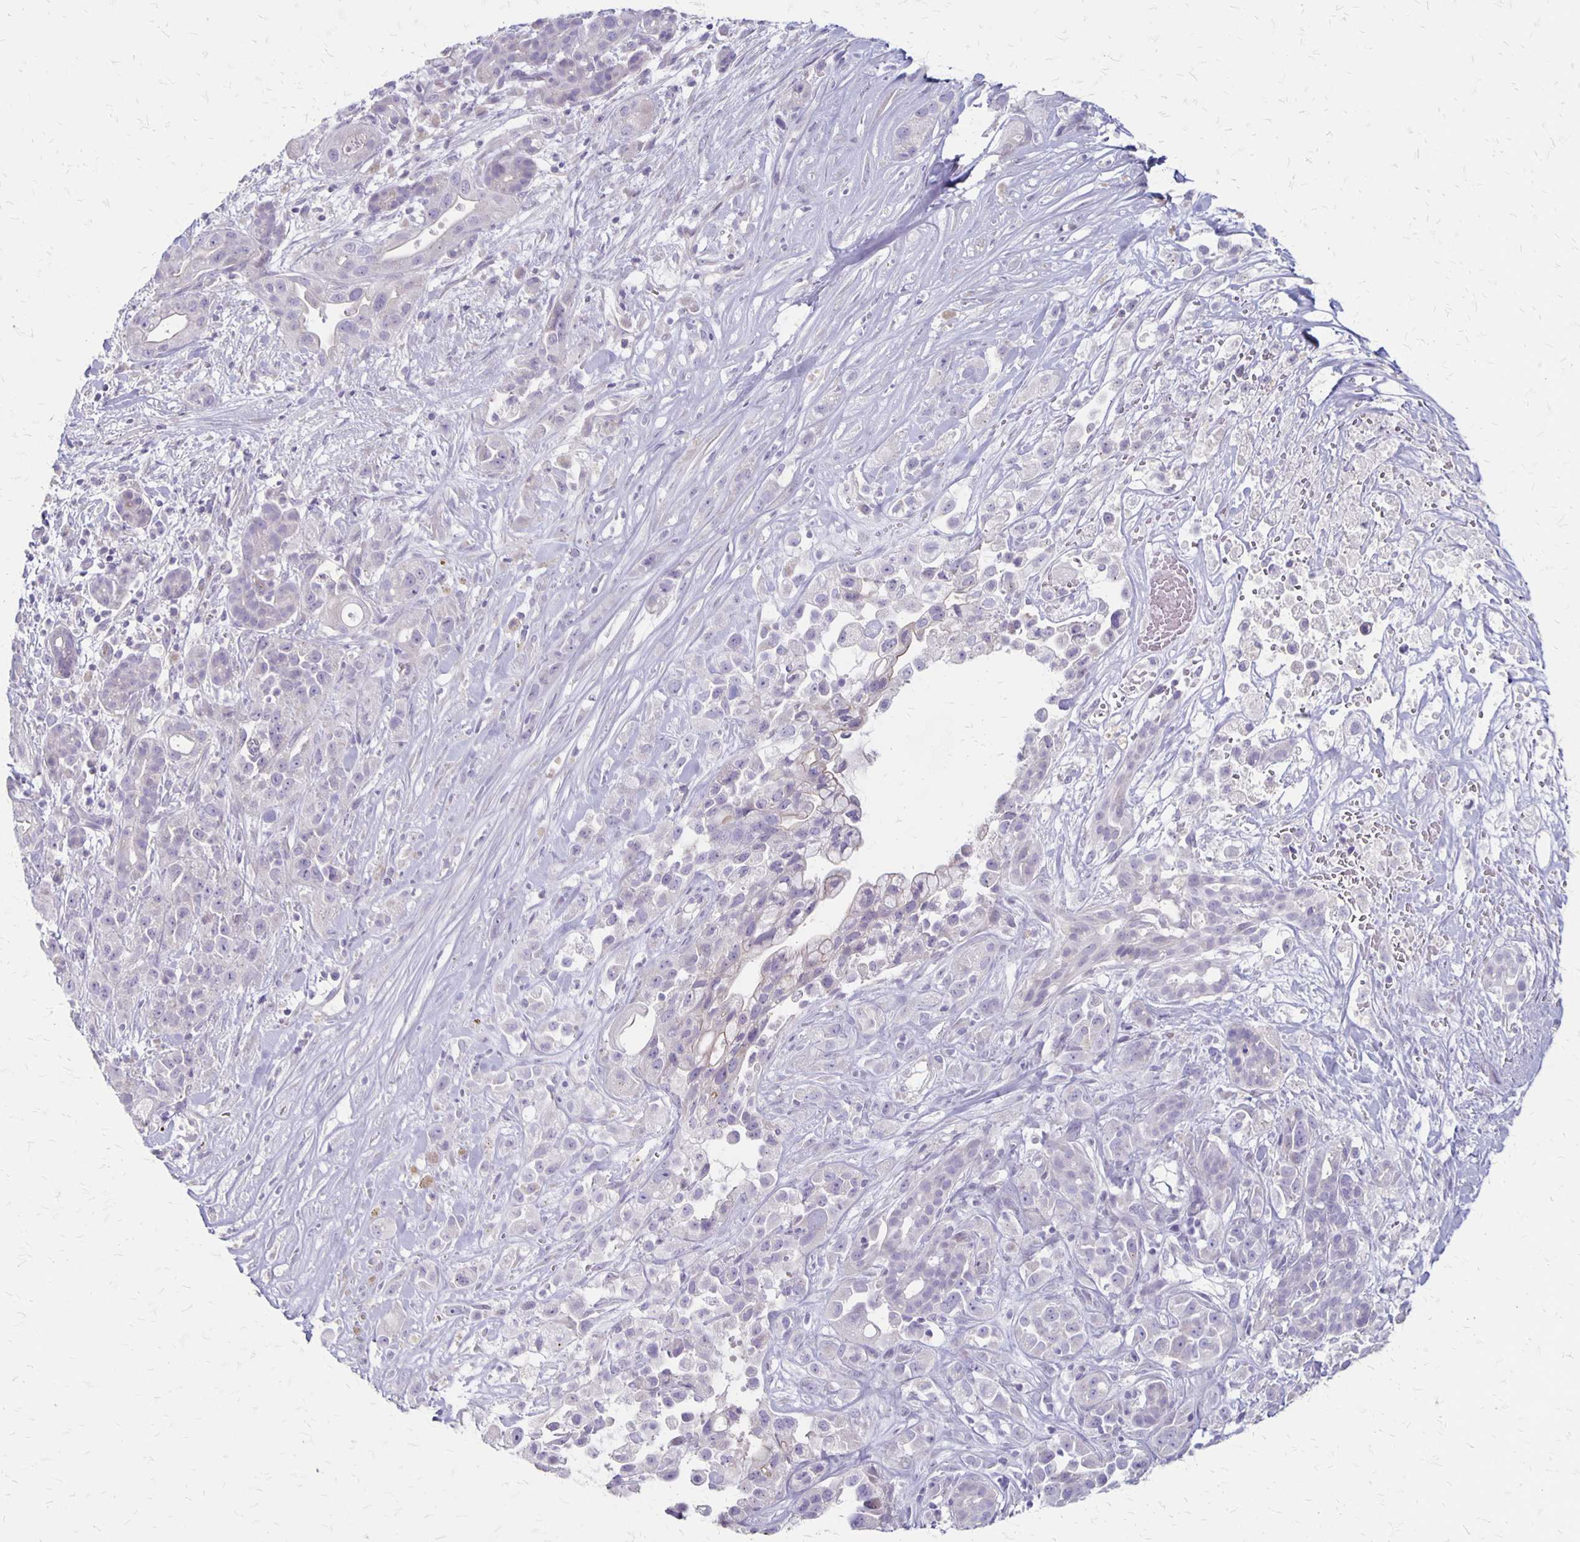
{"staining": {"intensity": "negative", "quantity": "none", "location": "none"}, "tissue": "pancreatic cancer", "cell_type": "Tumor cells", "image_type": "cancer", "snomed": [{"axis": "morphology", "description": "Adenocarcinoma, NOS"}, {"axis": "topography", "description": "Pancreas"}], "caption": "Immunohistochemical staining of adenocarcinoma (pancreatic) exhibits no significant positivity in tumor cells. The staining was performed using DAB (3,3'-diaminobenzidine) to visualize the protein expression in brown, while the nuclei were stained in blue with hematoxylin (Magnification: 20x).", "gene": "HOMER1", "patient": {"sex": "male", "age": 44}}